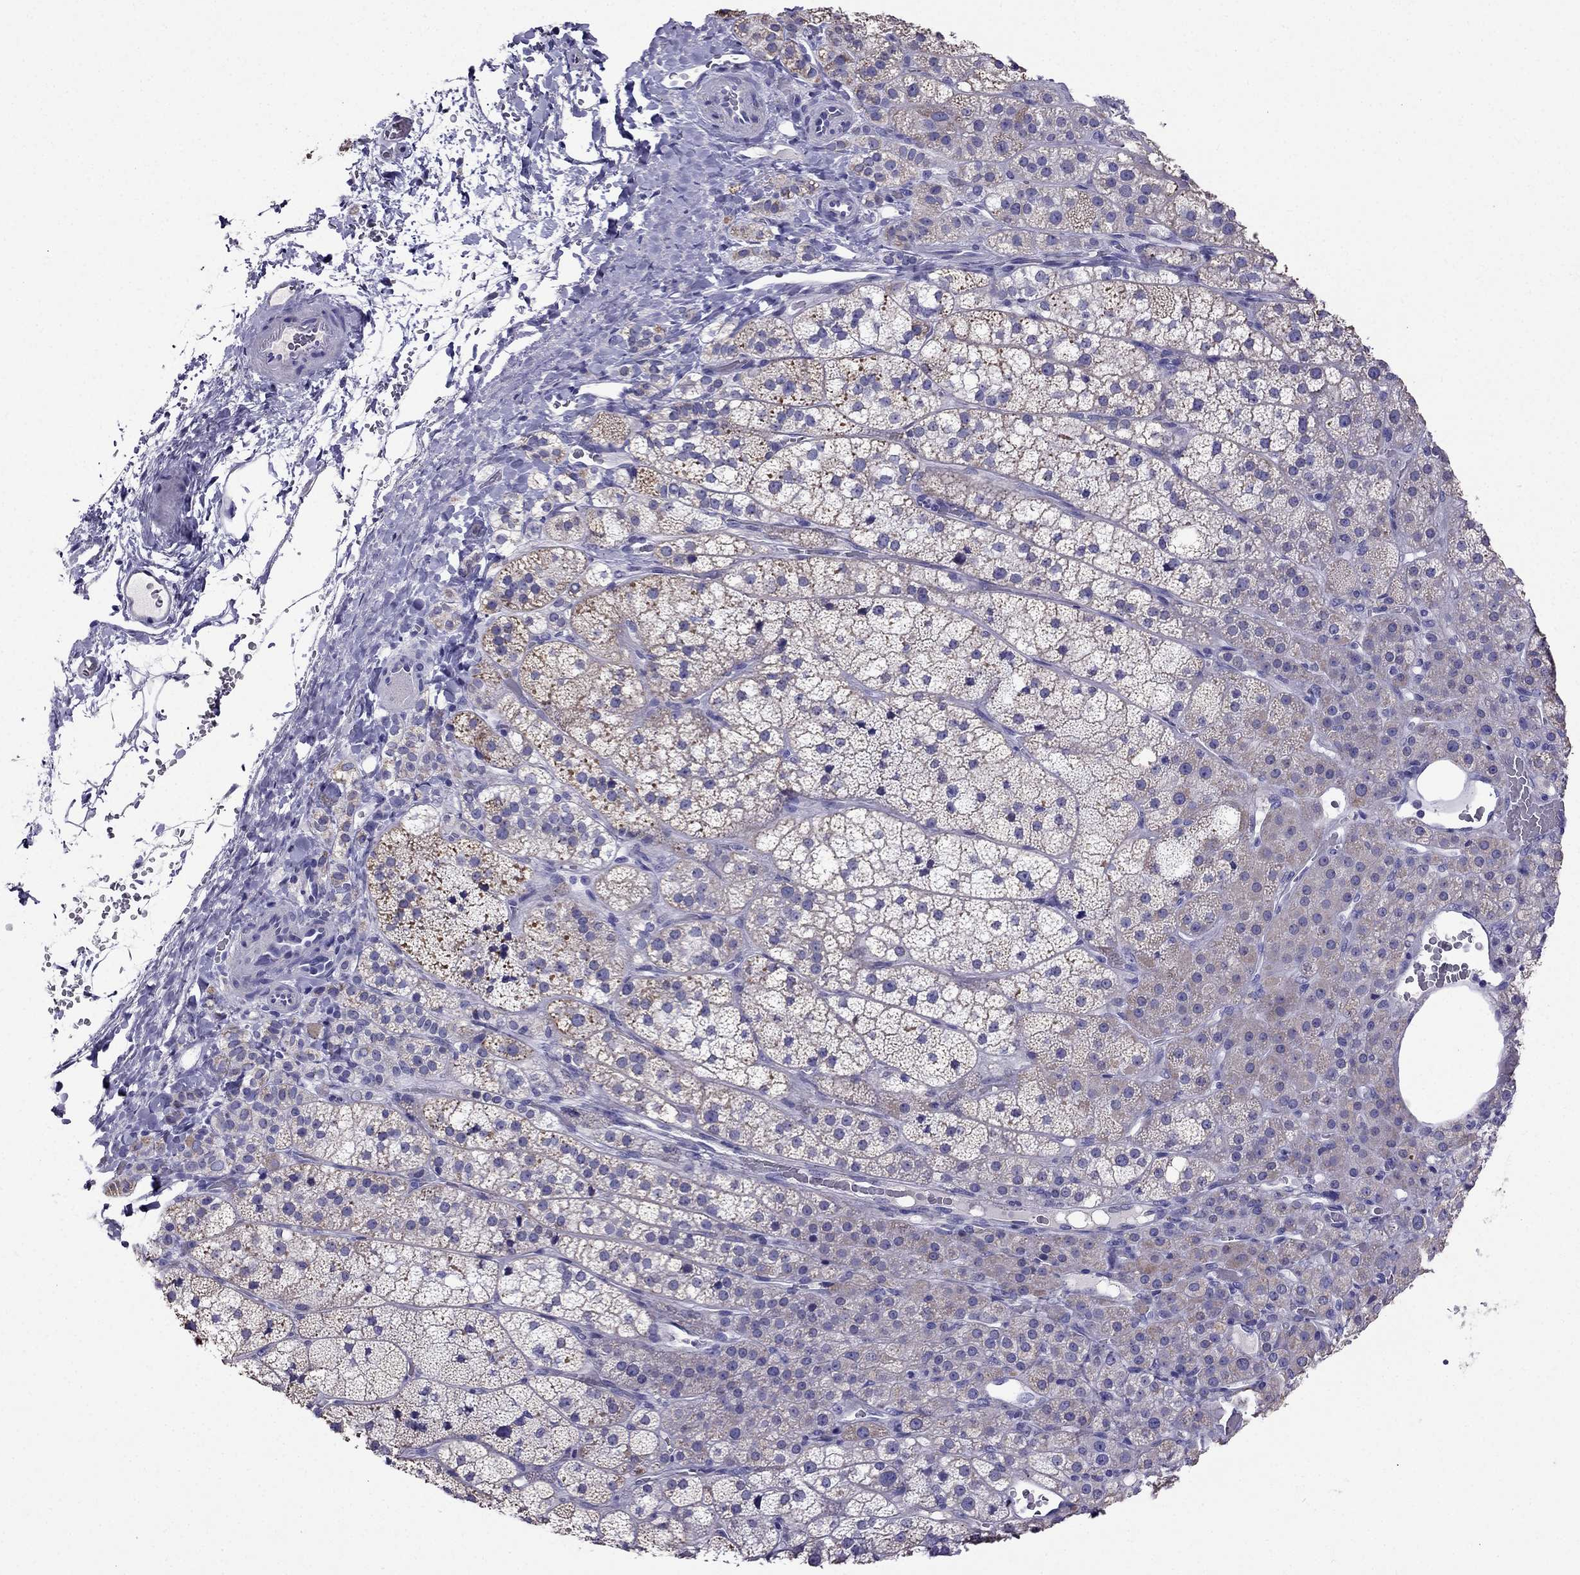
{"staining": {"intensity": "weak", "quantity": "25%-75%", "location": "cytoplasmic/membranous"}, "tissue": "adrenal gland", "cell_type": "Glandular cells", "image_type": "normal", "snomed": [{"axis": "morphology", "description": "Normal tissue, NOS"}, {"axis": "topography", "description": "Adrenal gland"}], "caption": "Immunohistochemistry (IHC) of normal human adrenal gland displays low levels of weak cytoplasmic/membranous staining in approximately 25%-75% of glandular cells.", "gene": "DSC1", "patient": {"sex": "female", "age": 60}}